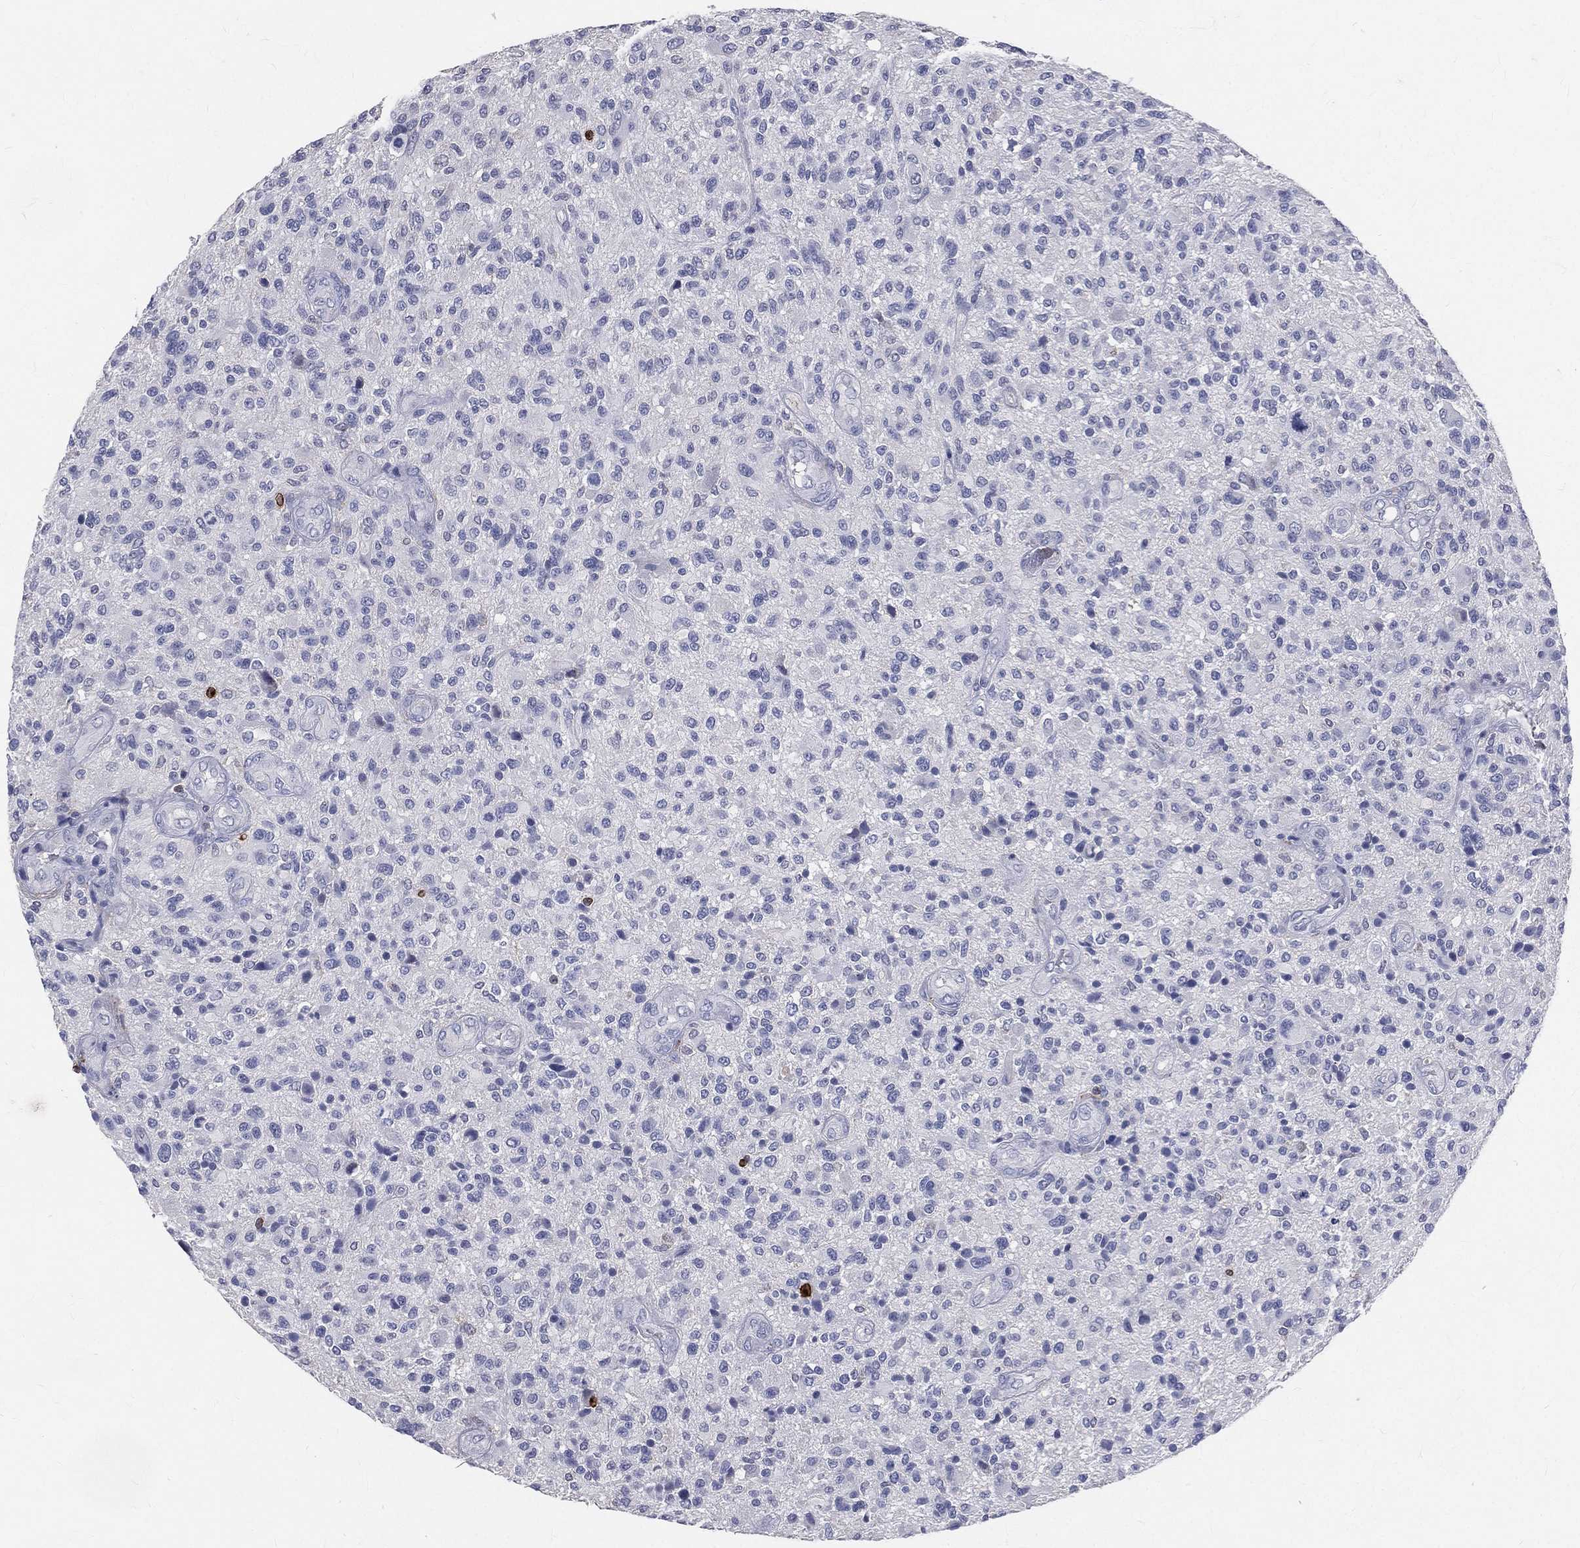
{"staining": {"intensity": "negative", "quantity": "none", "location": "none"}, "tissue": "glioma", "cell_type": "Tumor cells", "image_type": "cancer", "snomed": [{"axis": "morphology", "description": "Glioma, malignant, High grade"}, {"axis": "topography", "description": "Brain"}], "caption": "A micrograph of malignant glioma (high-grade) stained for a protein demonstrates no brown staining in tumor cells. The staining is performed using DAB (3,3'-diaminobenzidine) brown chromogen with nuclei counter-stained in using hematoxylin.", "gene": "CTSW", "patient": {"sex": "male", "age": 47}}